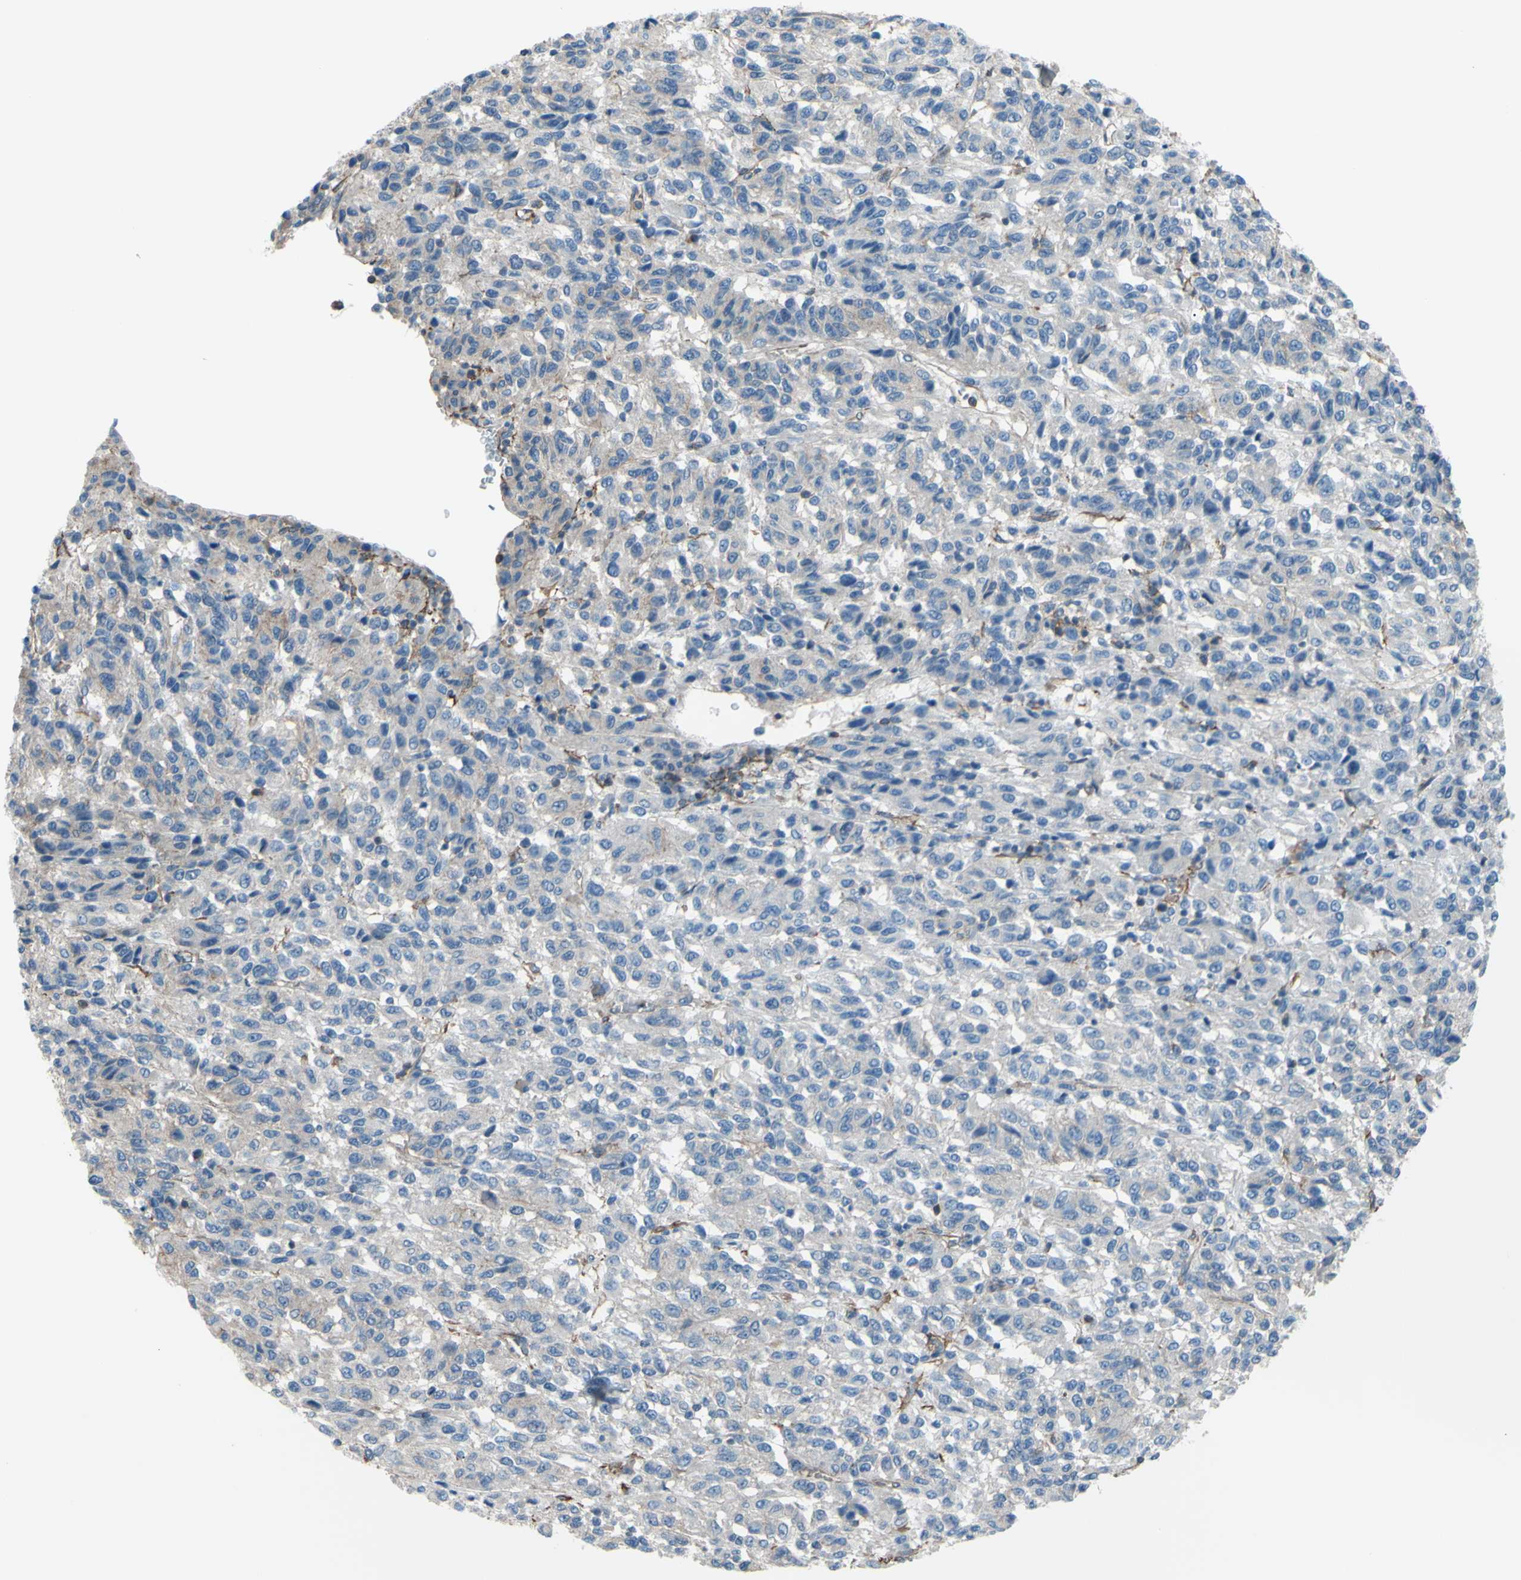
{"staining": {"intensity": "negative", "quantity": "none", "location": "none"}, "tissue": "melanoma", "cell_type": "Tumor cells", "image_type": "cancer", "snomed": [{"axis": "morphology", "description": "Malignant melanoma, Metastatic site"}, {"axis": "topography", "description": "Lung"}], "caption": "IHC histopathology image of neoplastic tissue: human malignant melanoma (metastatic site) stained with DAB (3,3'-diaminobenzidine) exhibits no significant protein staining in tumor cells.", "gene": "ADD1", "patient": {"sex": "male", "age": 64}}